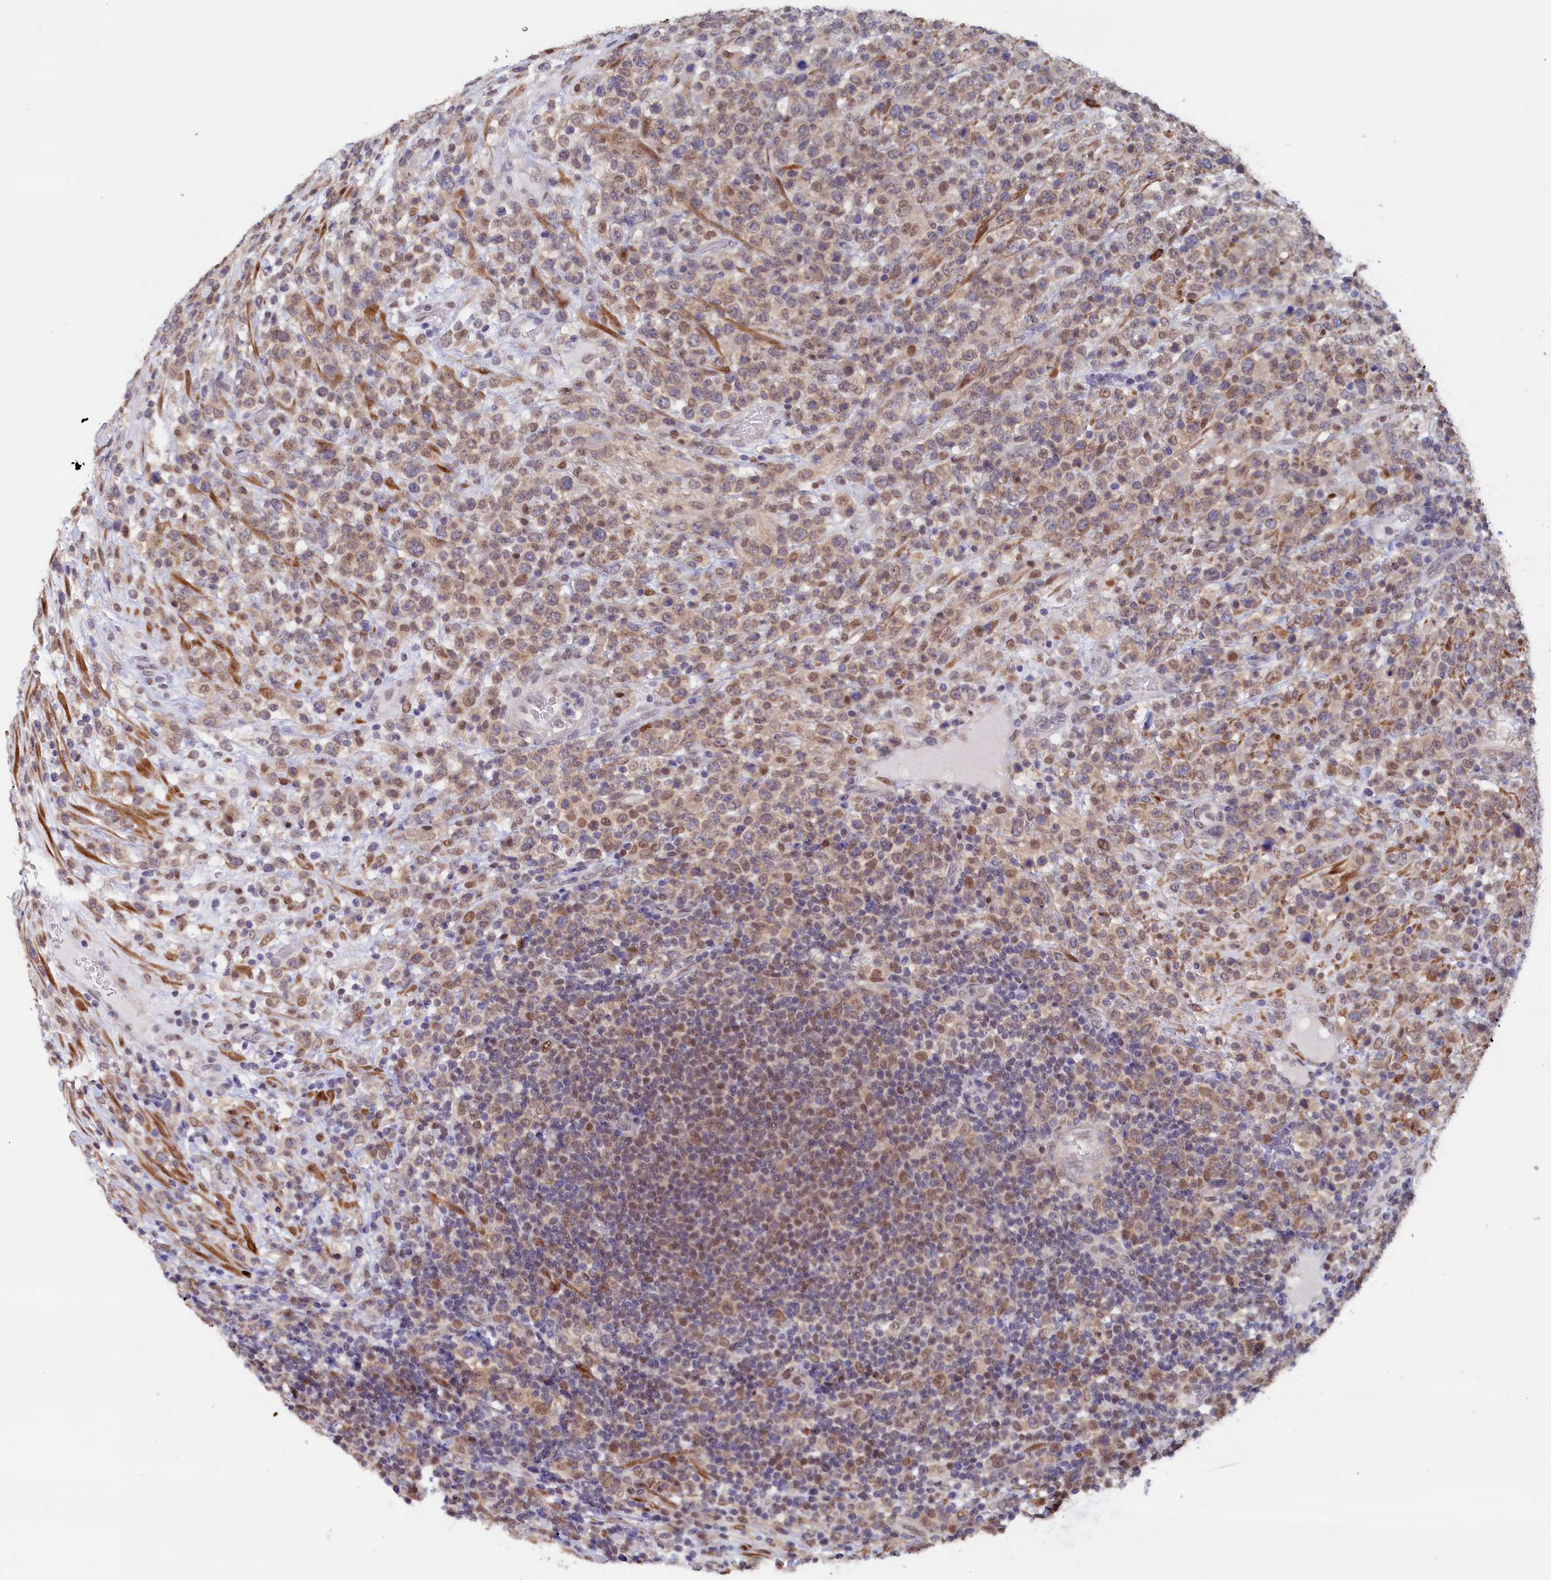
{"staining": {"intensity": "weak", "quantity": "25%-75%", "location": "cytoplasmic/membranous"}, "tissue": "lymphoma", "cell_type": "Tumor cells", "image_type": "cancer", "snomed": [{"axis": "morphology", "description": "Malignant lymphoma, non-Hodgkin's type, High grade"}, {"axis": "topography", "description": "Colon"}], "caption": "A high-resolution photomicrograph shows IHC staining of high-grade malignant lymphoma, non-Hodgkin's type, which demonstrates weak cytoplasmic/membranous expression in approximately 25%-75% of tumor cells.", "gene": "AHCY", "patient": {"sex": "female", "age": 53}}